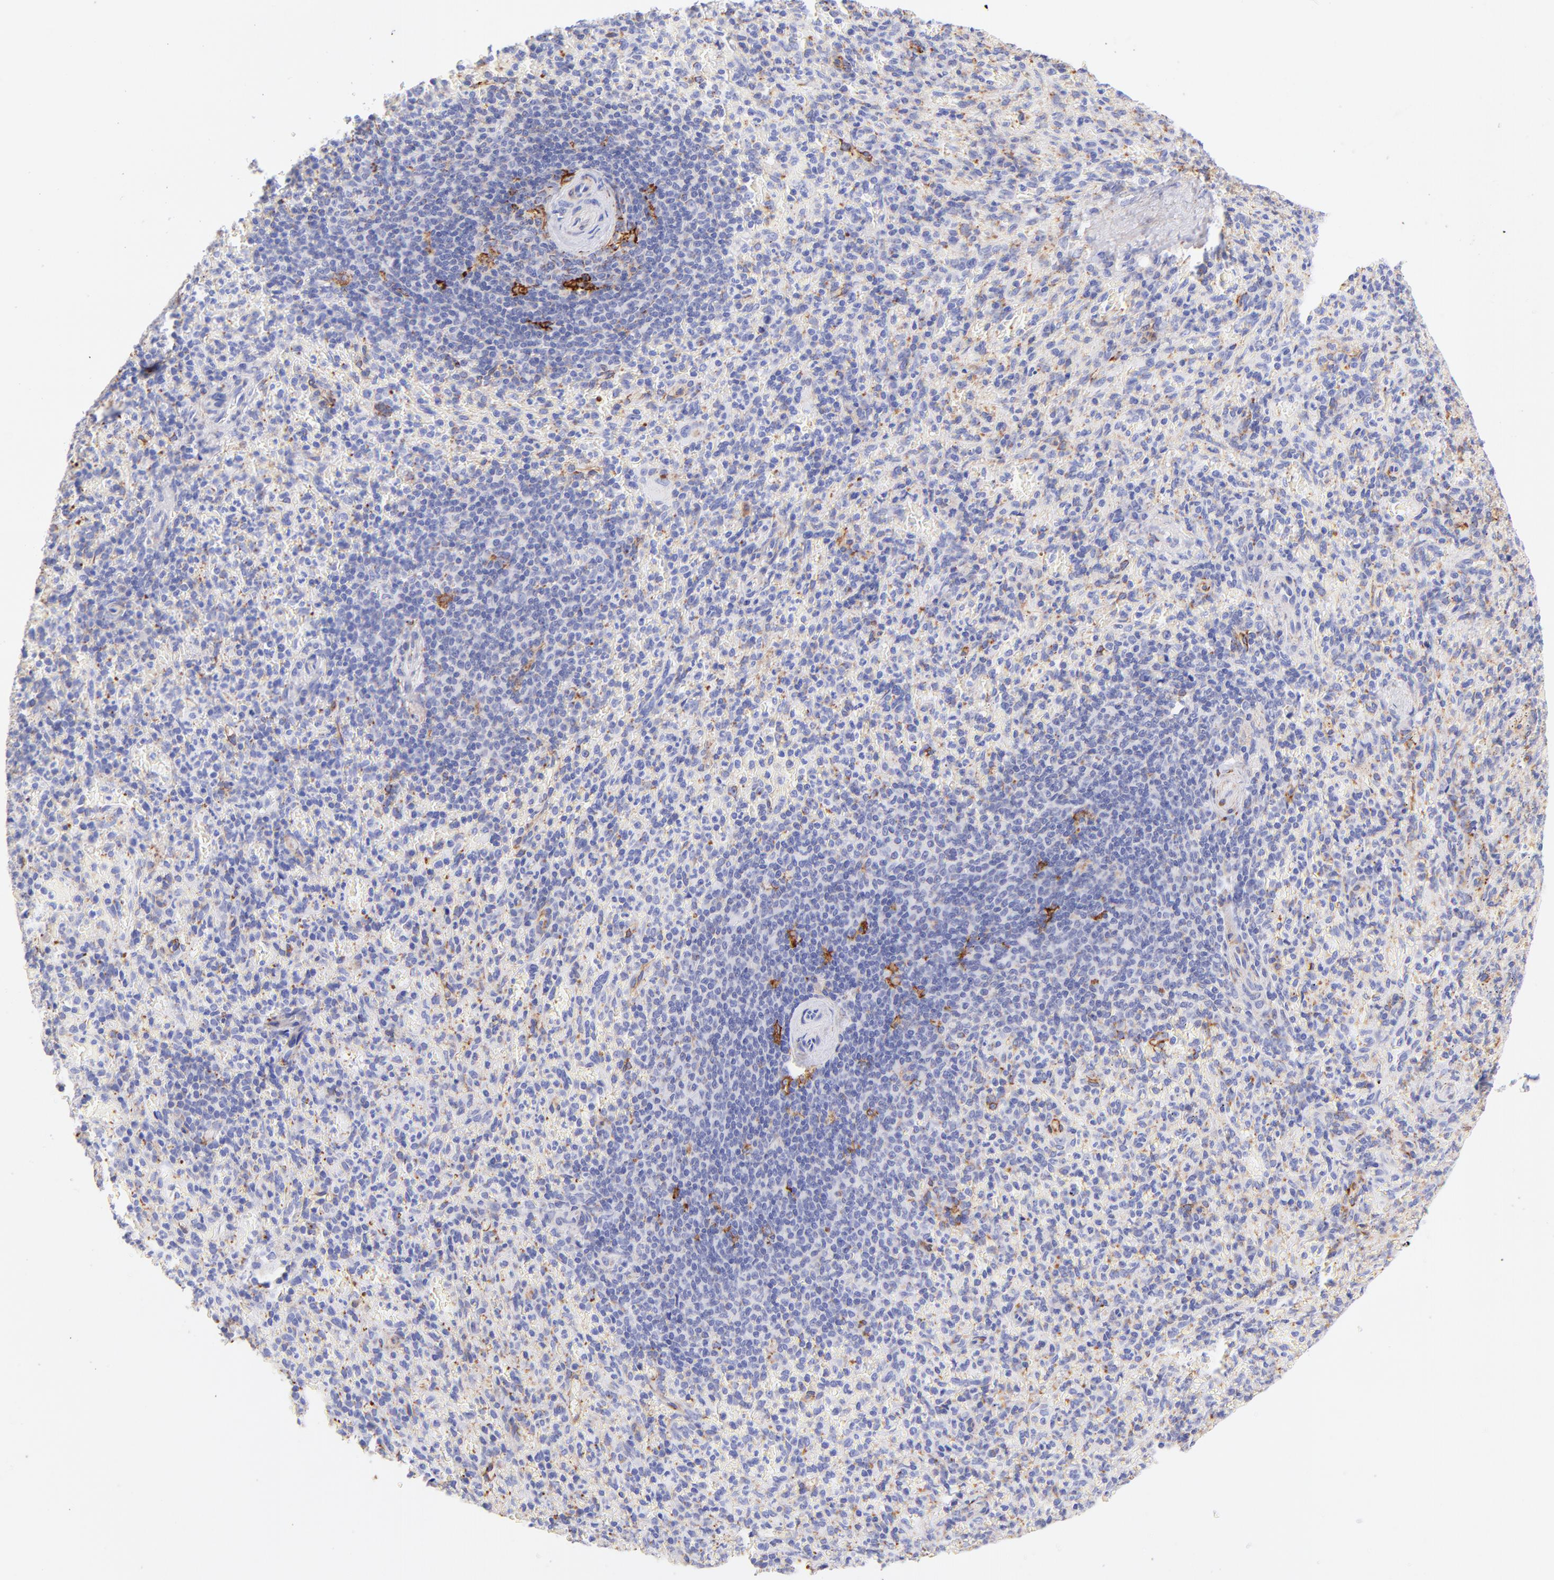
{"staining": {"intensity": "negative", "quantity": "none", "location": "none"}, "tissue": "spleen", "cell_type": "Cells in red pulp", "image_type": "normal", "snomed": [{"axis": "morphology", "description": "Normal tissue, NOS"}, {"axis": "topography", "description": "Spleen"}], "caption": "This is an immunohistochemistry histopathology image of unremarkable spleen. There is no staining in cells in red pulp.", "gene": "SPARC", "patient": {"sex": "female", "age": 43}}